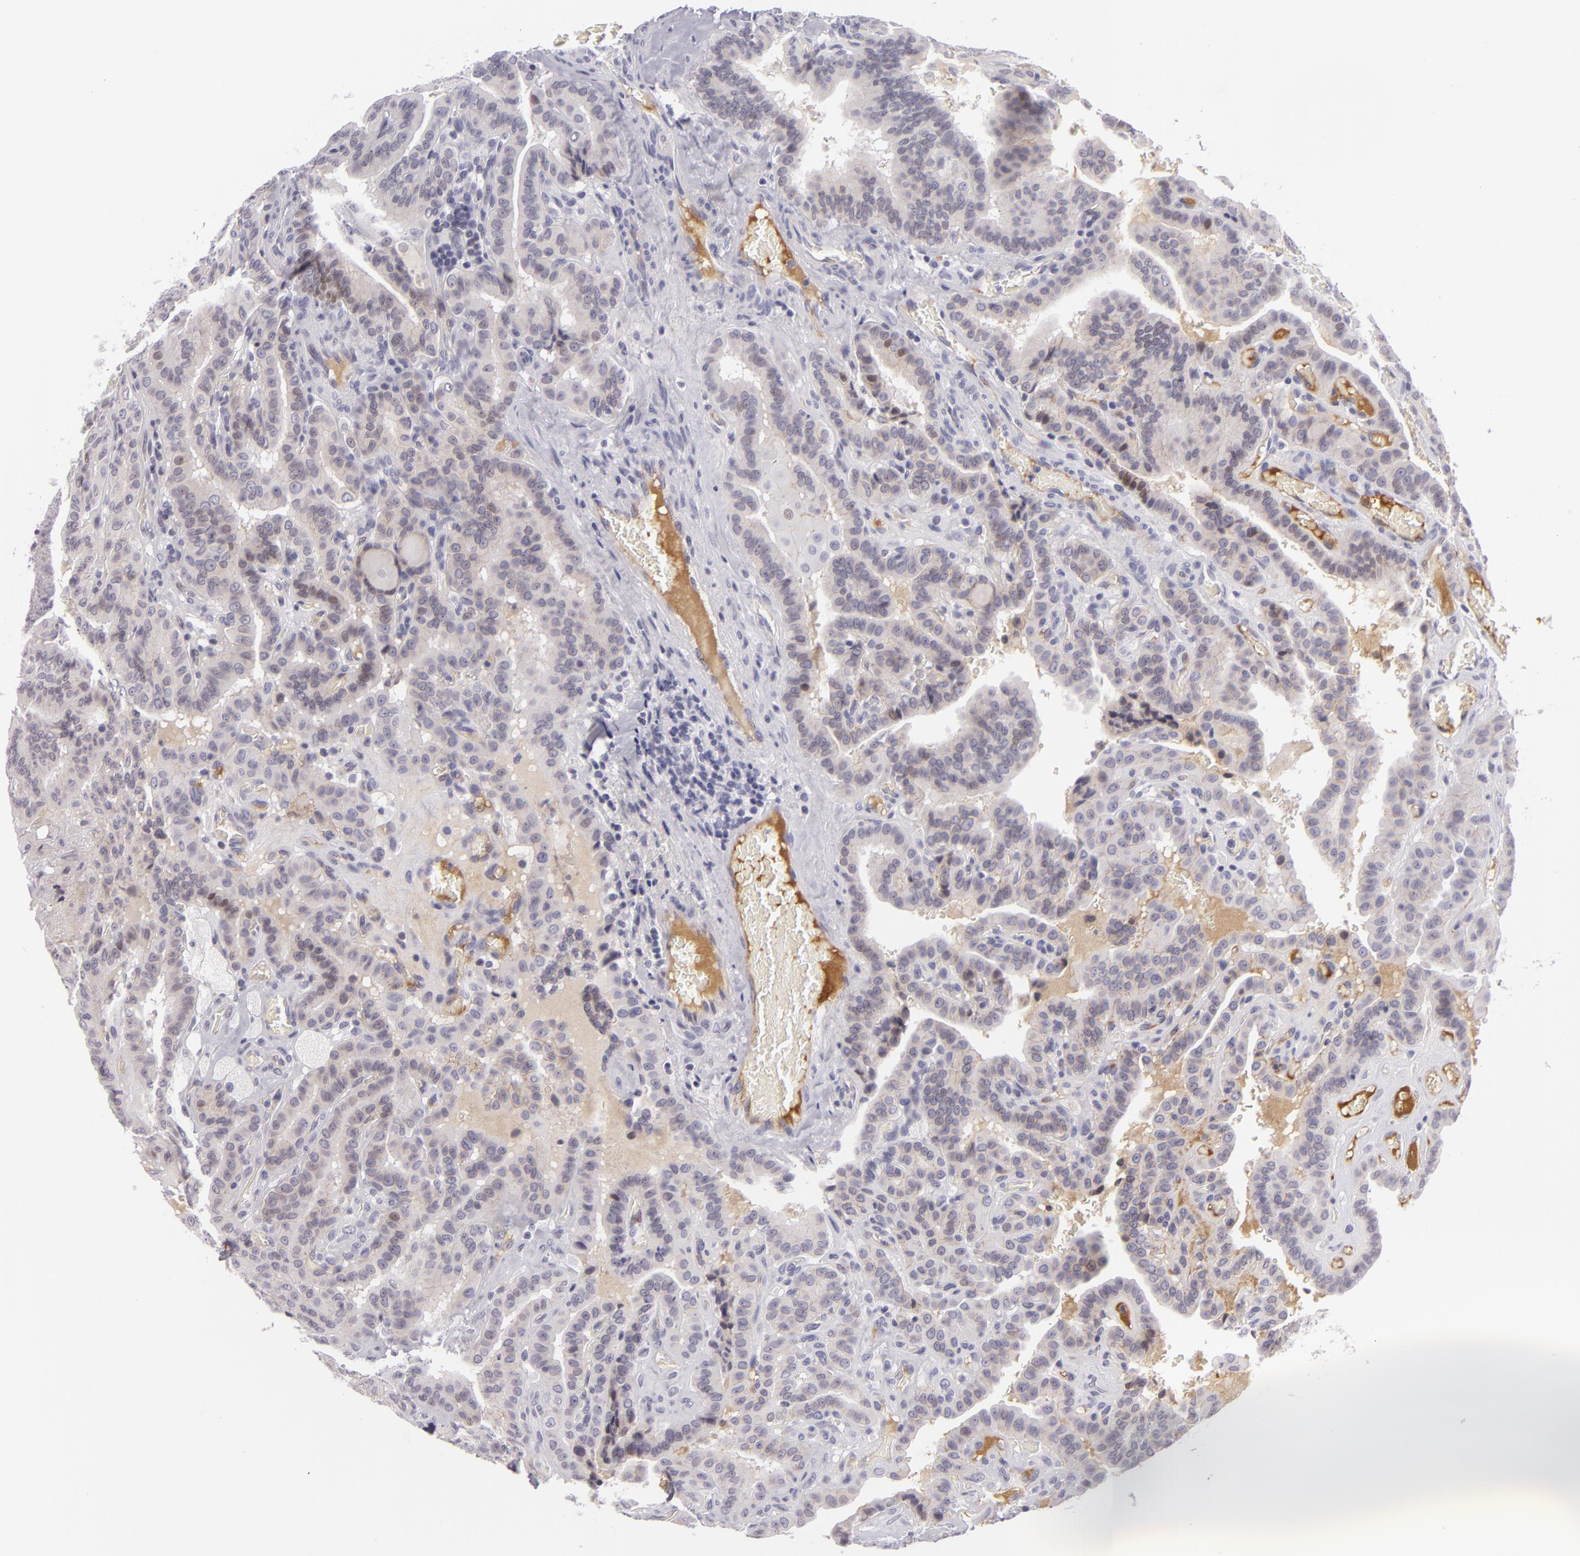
{"staining": {"intensity": "weak", "quantity": ">75%", "location": "cytoplasmic/membranous,nuclear"}, "tissue": "thyroid cancer", "cell_type": "Tumor cells", "image_type": "cancer", "snomed": [{"axis": "morphology", "description": "Papillary adenocarcinoma, NOS"}, {"axis": "topography", "description": "Thyroid gland"}], "caption": "There is low levels of weak cytoplasmic/membranous and nuclear positivity in tumor cells of thyroid cancer (papillary adenocarcinoma), as demonstrated by immunohistochemical staining (brown color).", "gene": "CTNNB1", "patient": {"sex": "male", "age": 87}}